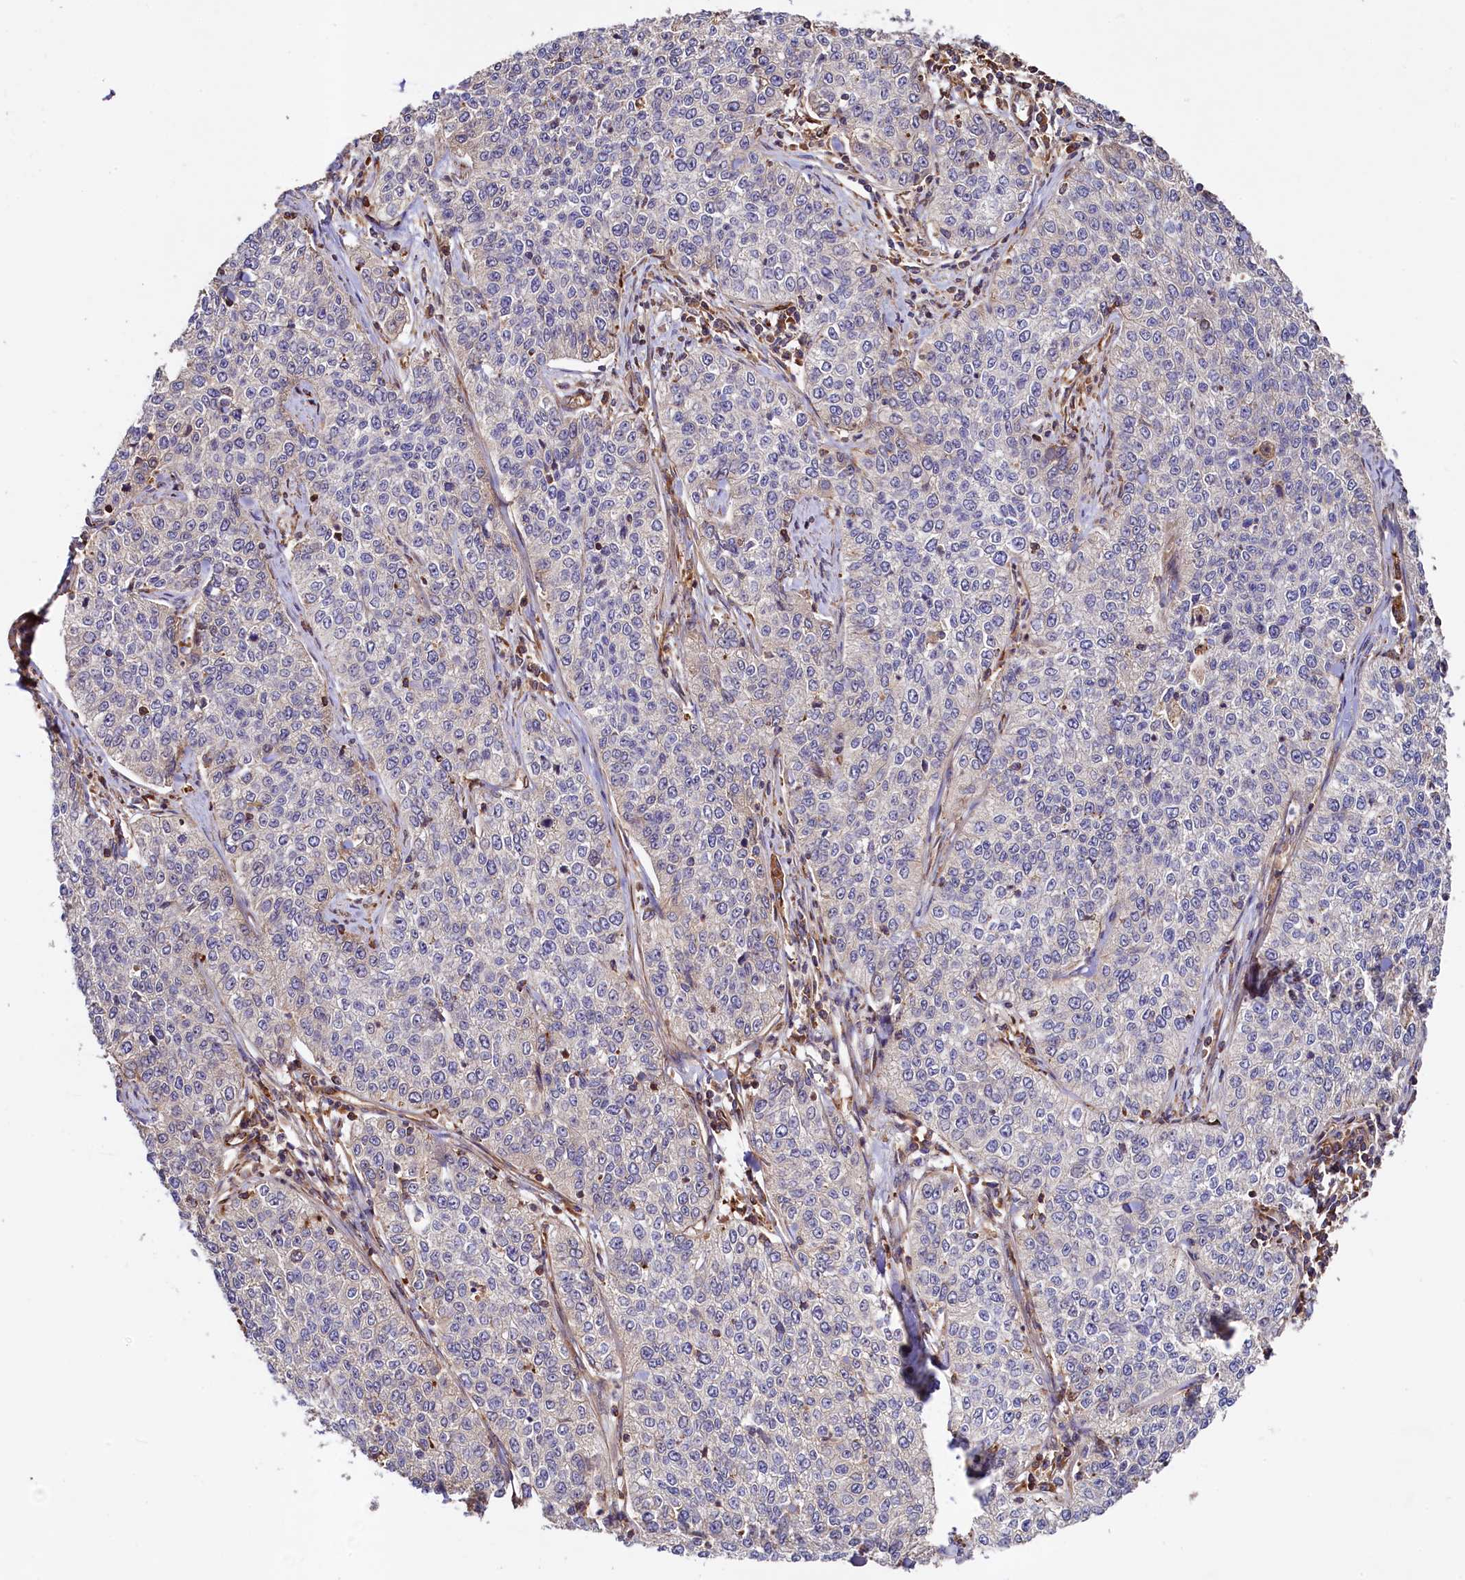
{"staining": {"intensity": "negative", "quantity": "none", "location": "none"}, "tissue": "cervical cancer", "cell_type": "Tumor cells", "image_type": "cancer", "snomed": [{"axis": "morphology", "description": "Squamous cell carcinoma, NOS"}, {"axis": "topography", "description": "Cervix"}], "caption": "Histopathology image shows no significant protein positivity in tumor cells of squamous cell carcinoma (cervical).", "gene": "KLHDC4", "patient": {"sex": "female", "age": 35}}